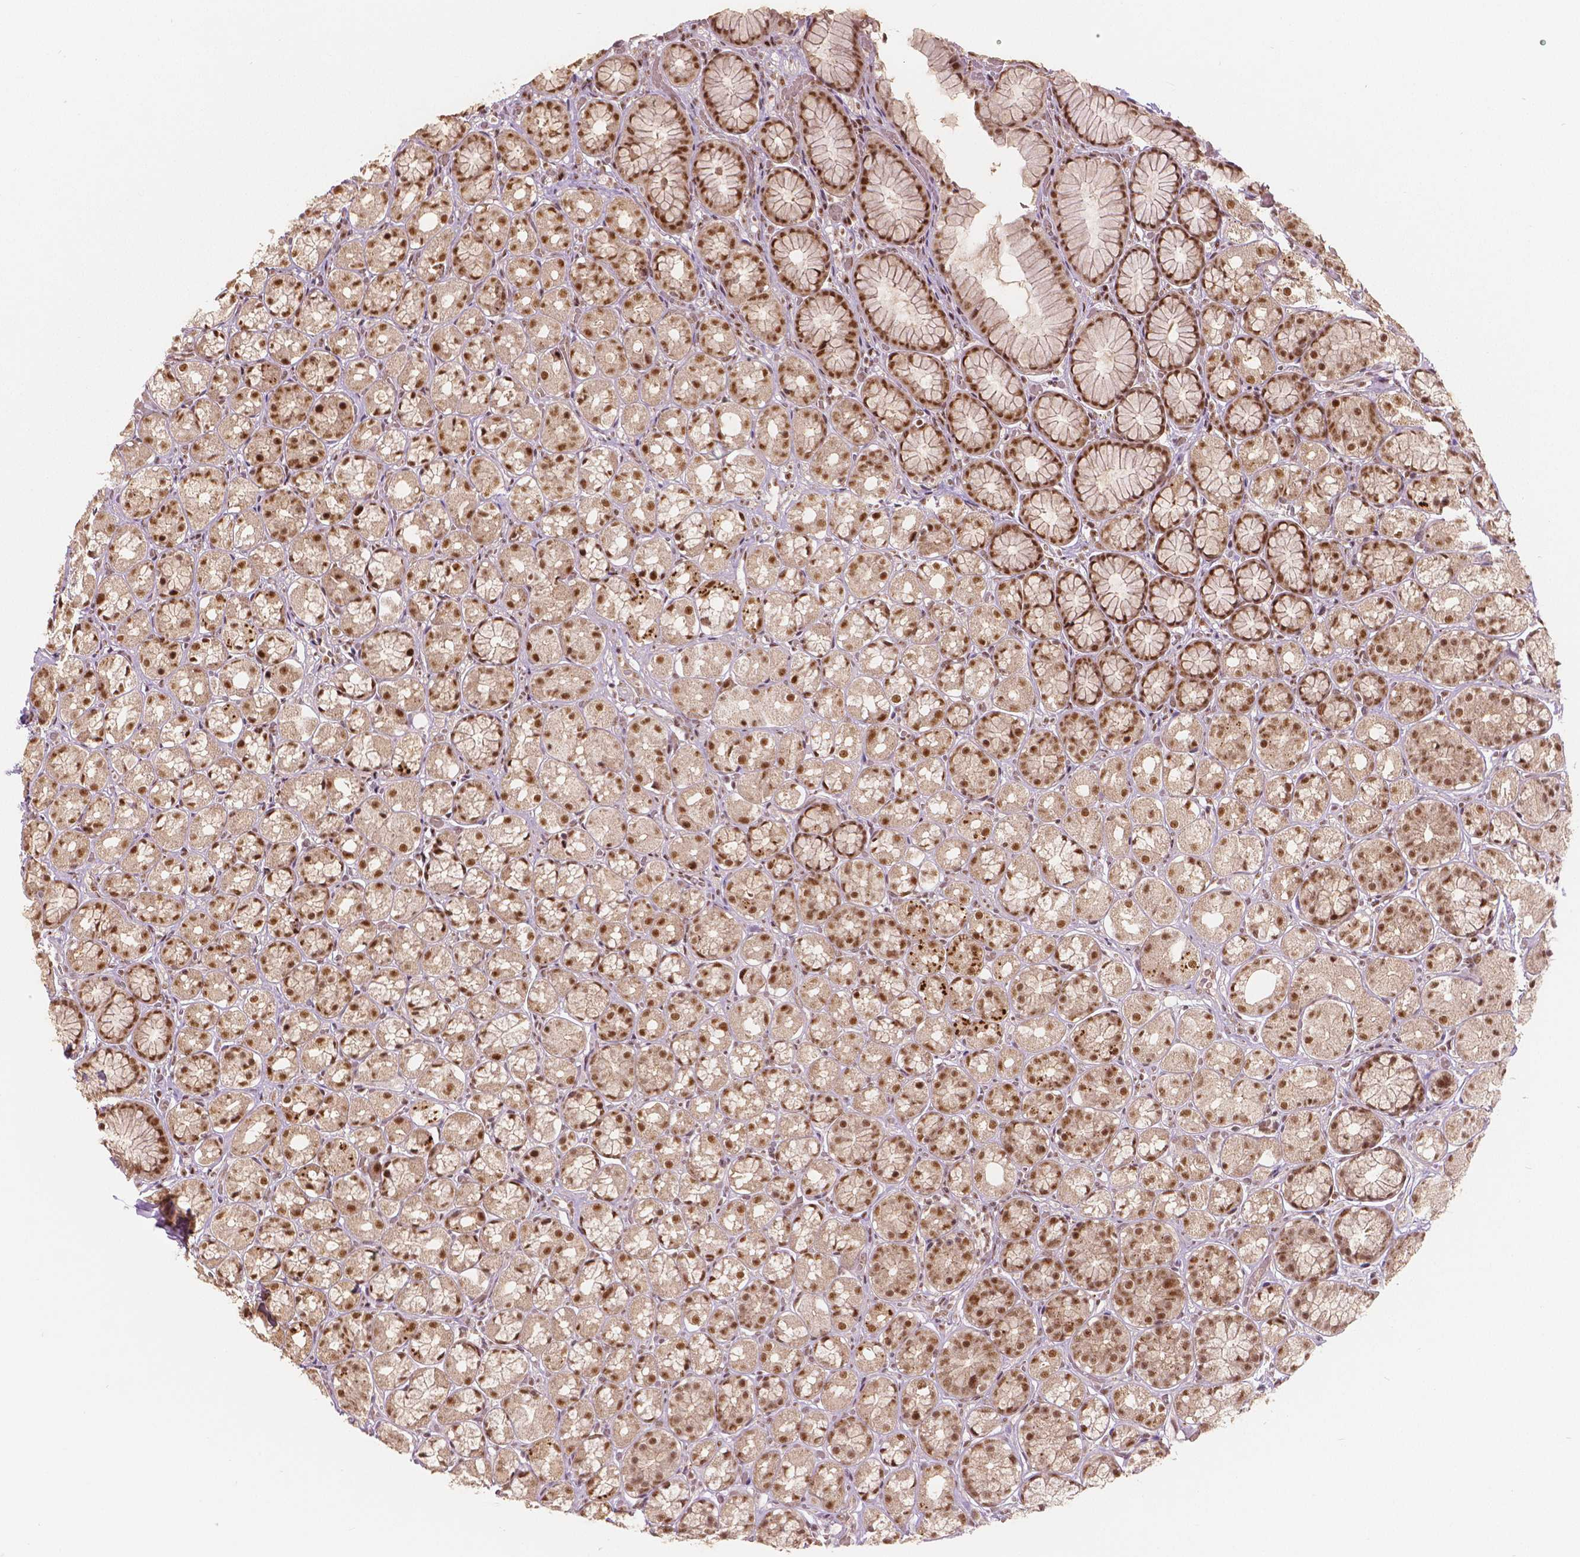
{"staining": {"intensity": "moderate", "quantity": ">75%", "location": "cytoplasmic/membranous,nuclear"}, "tissue": "stomach", "cell_type": "Glandular cells", "image_type": "normal", "snomed": [{"axis": "morphology", "description": "Normal tissue, NOS"}, {"axis": "topography", "description": "Stomach"}], "caption": "Immunohistochemical staining of unremarkable stomach demonstrates moderate cytoplasmic/membranous,nuclear protein staining in about >75% of glandular cells. The staining was performed using DAB (3,3'-diaminobenzidine), with brown indicating positive protein expression. Nuclei are stained blue with hematoxylin.", "gene": "NSD2", "patient": {"sex": "male", "age": 70}}